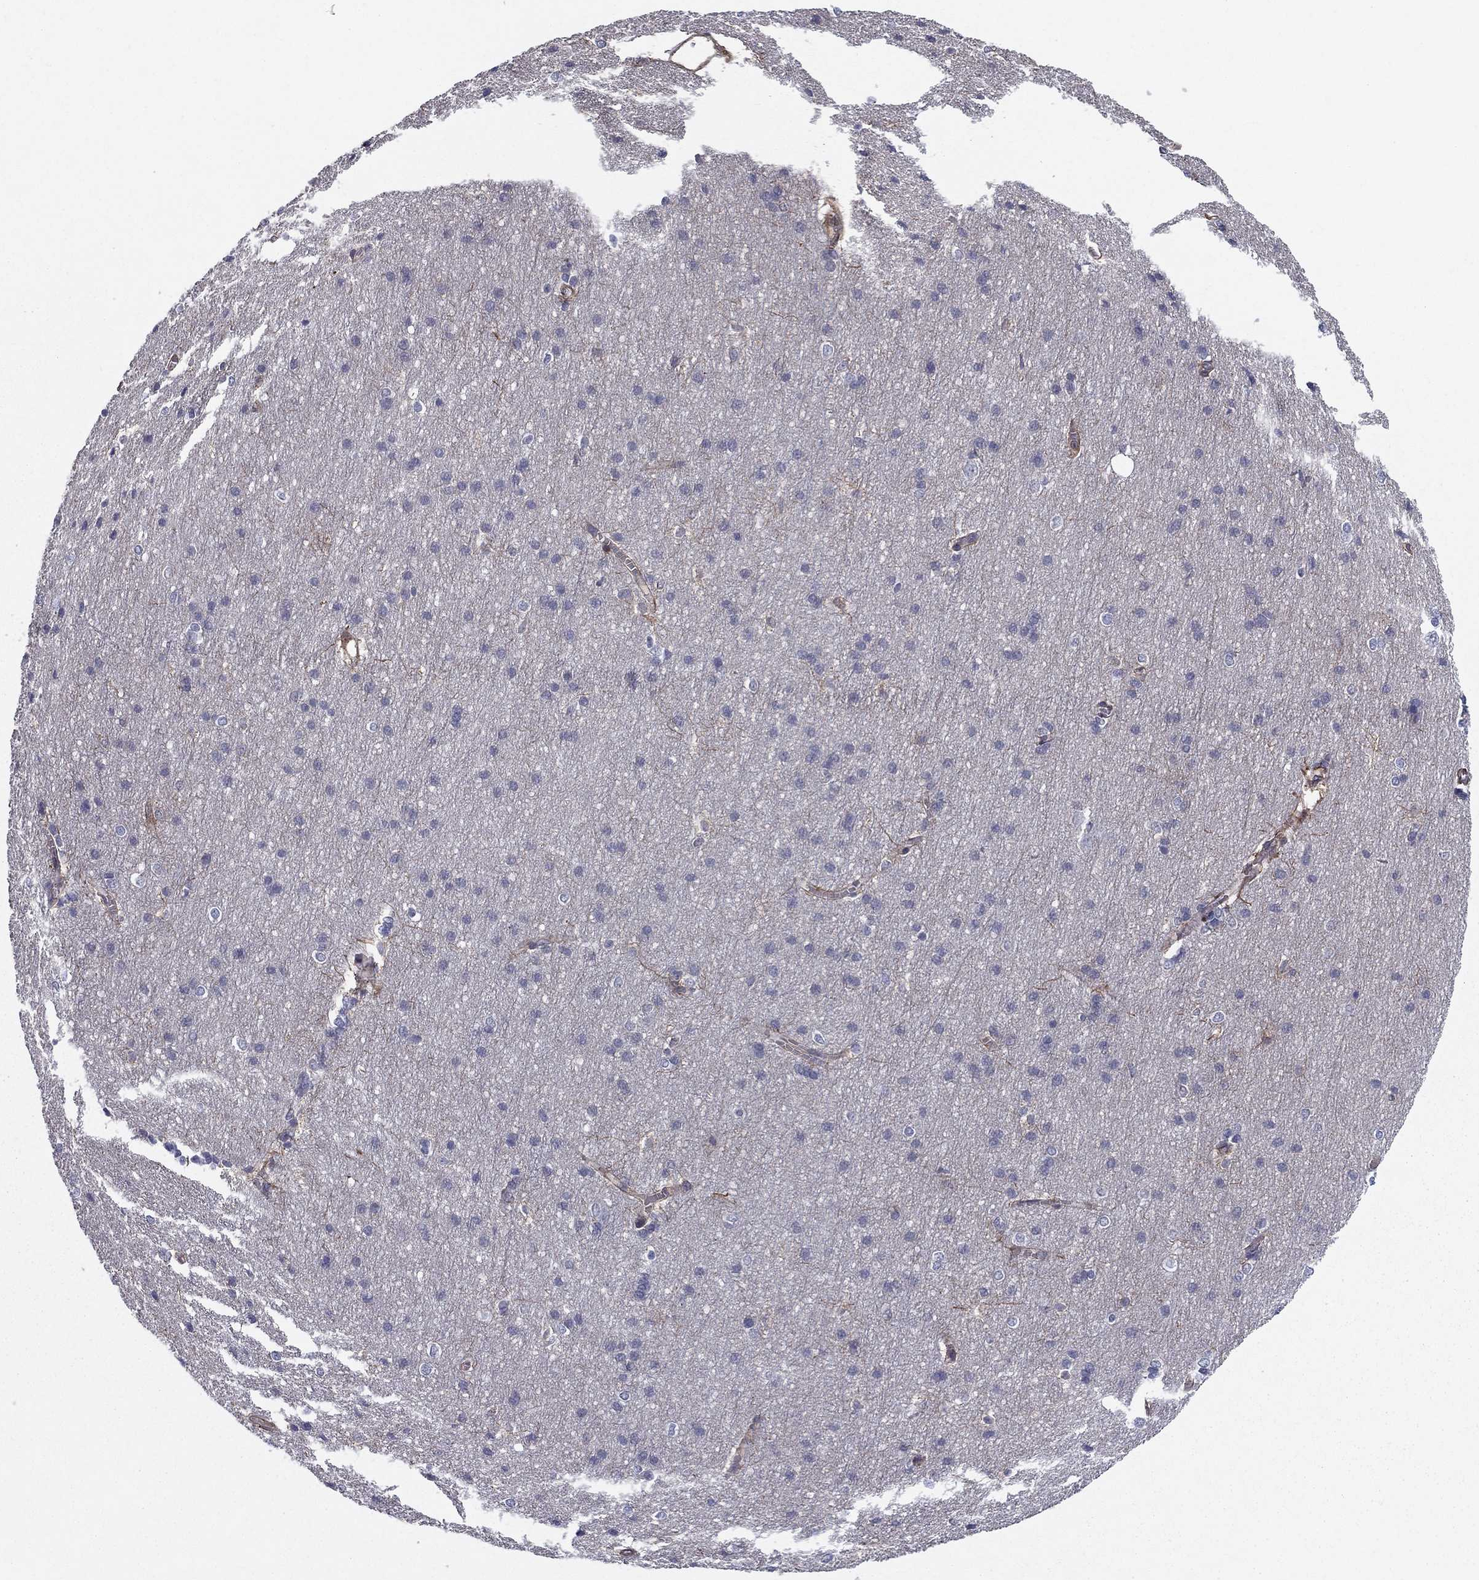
{"staining": {"intensity": "strong", "quantity": "25%-75%", "location": "cytoplasmic/membranous"}, "tissue": "cerebral cortex", "cell_type": "Endothelial cells", "image_type": "normal", "snomed": [{"axis": "morphology", "description": "Normal tissue, NOS"}, {"axis": "topography", "description": "Cerebral cortex"}], "caption": "Immunohistochemical staining of benign cerebral cortex exhibits 25%-75% levels of strong cytoplasmic/membranous protein positivity in approximately 25%-75% of endothelial cells.", "gene": "SHMT1", "patient": {"sex": "male", "age": 37}}